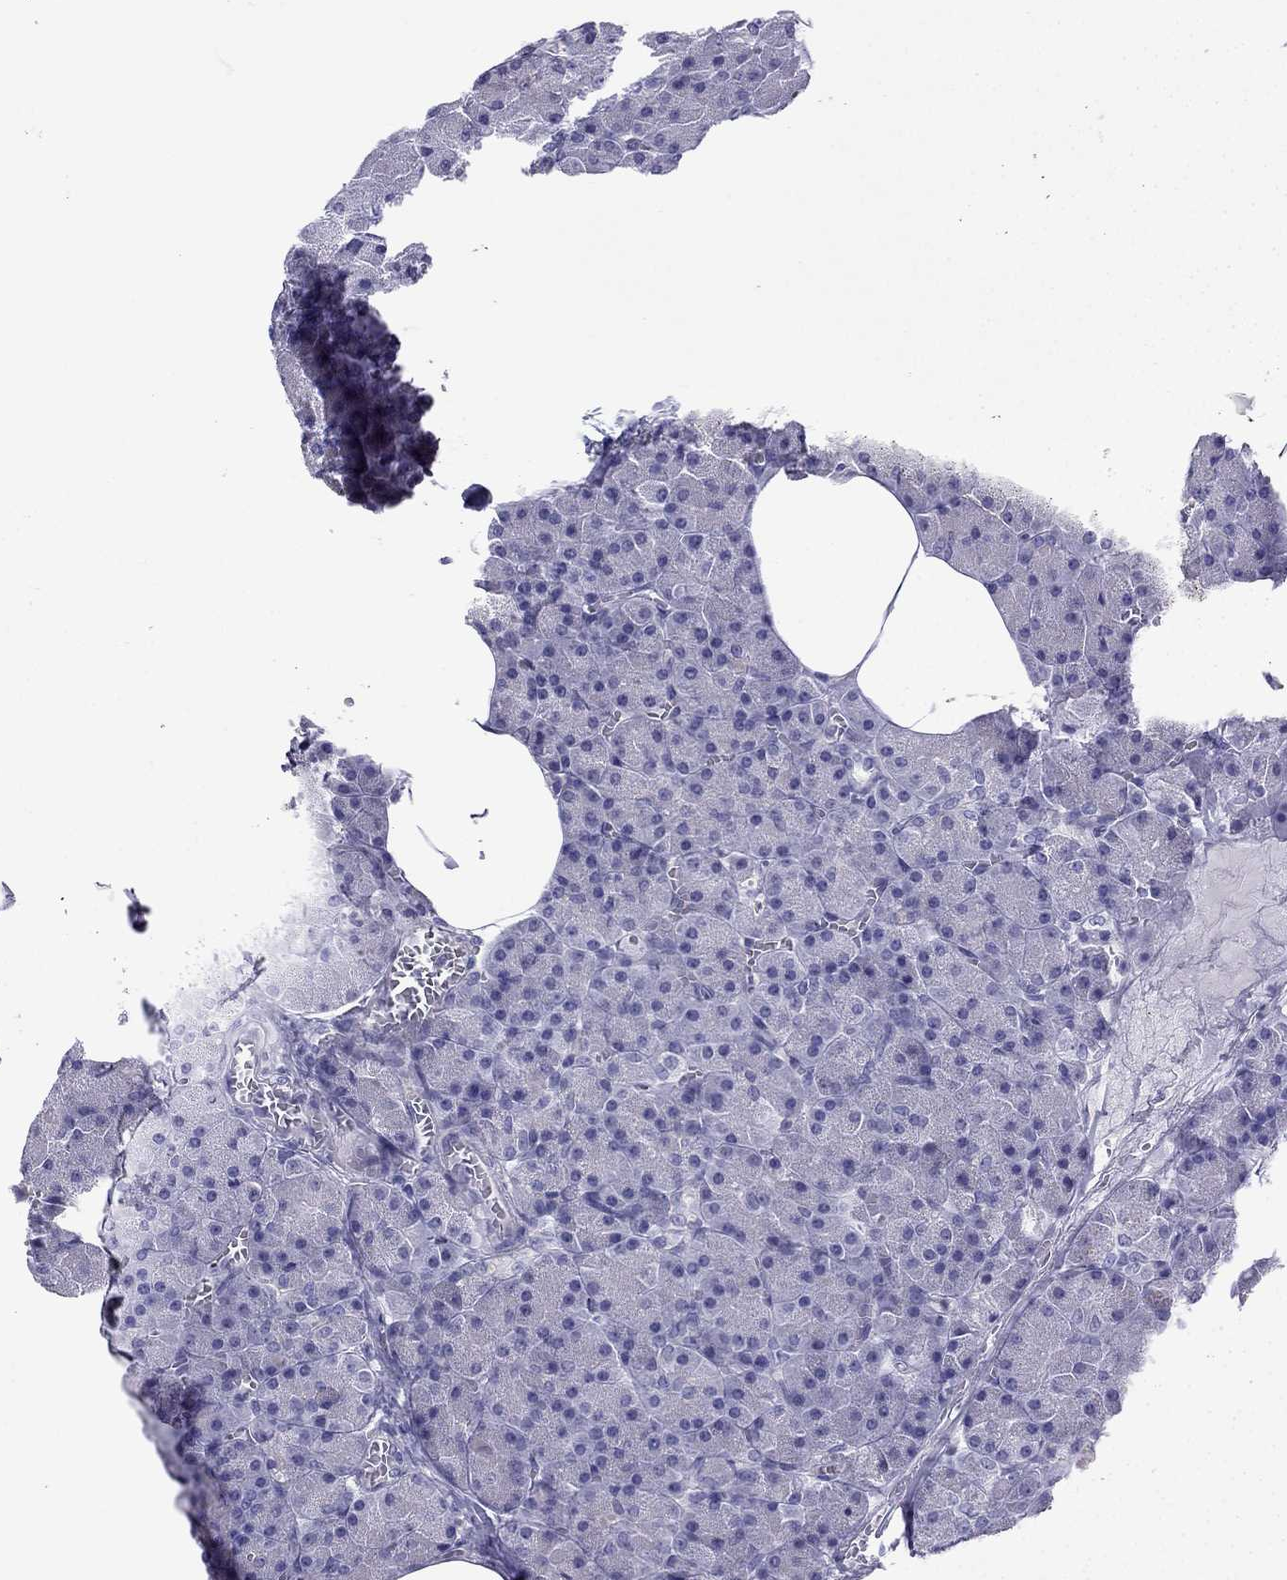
{"staining": {"intensity": "negative", "quantity": "none", "location": "none"}, "tissue": "pancreas", "cell_type": "Exocrine glandular cells", "image_type": "normal", "snomed": [{"axis": "morphology", "description": "Normal tissue, NOS"}, {"axis": "topography", "description": "Pancreas"}], "caption": "The histopathology image demonstrates no staining of exocrine glandular cells in normal pancreas.", "gene": "GJA8", "patient": {"sex": "female", "age": 45}}